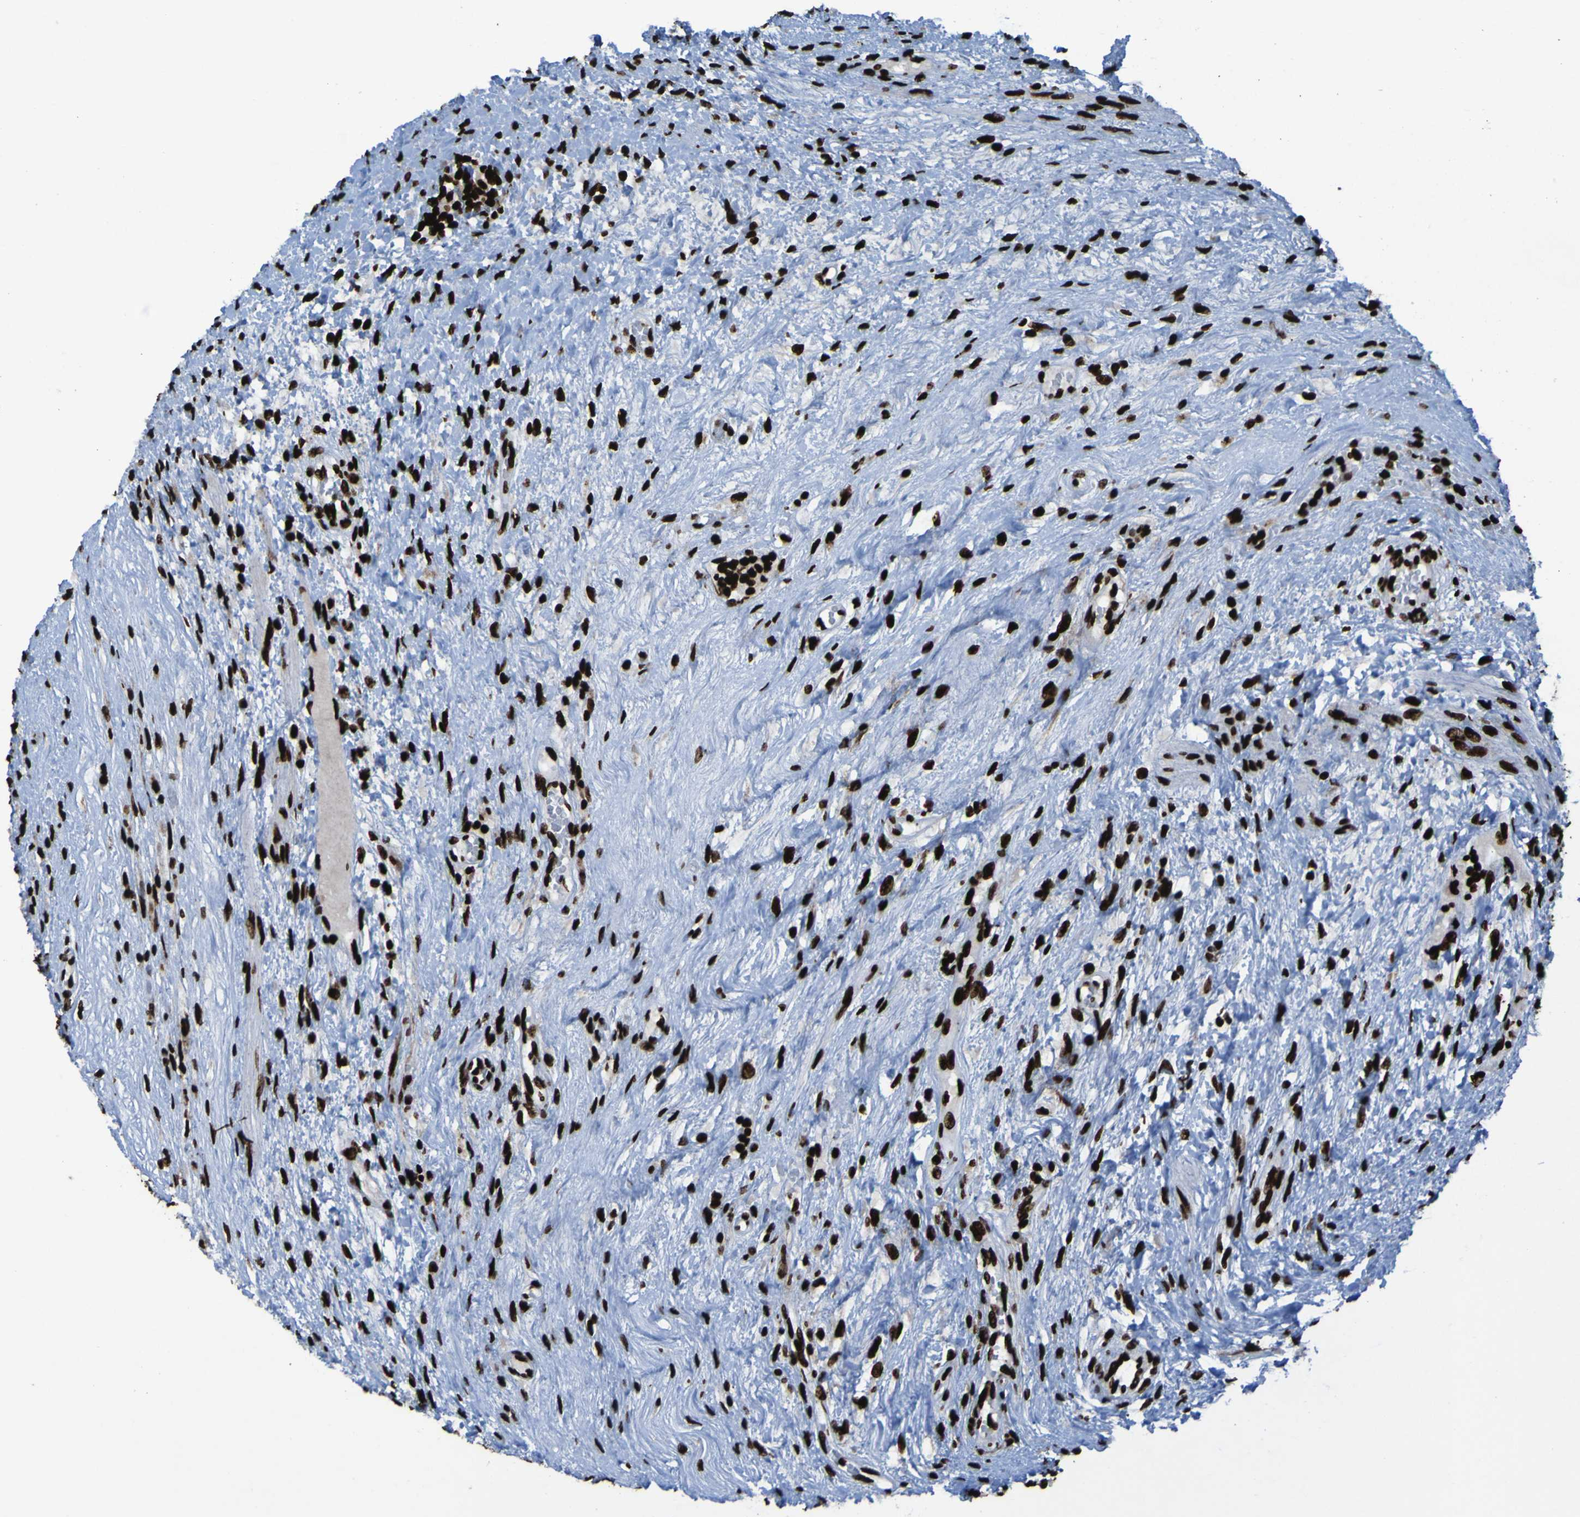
{"staining": {"intensity": "strong", "quantity": ">75%", "location": "nuclear"}, "tissue": "testis cancer", "cell_type": "Tumor cells", "image_type": "cancer", "snomed": [{"axis": "morphology", "description": "Carcinoma, Embryonal, NOS"}, {"axis": "topography", "description": "Testis"}], "caption": "Protein analysis of testis cancer (embryonal carcinoma) tissue displays strong nuclear expression in about >75% of tumor cells.", "gene": "NPM1", "patient": {"sex": "male", "age": 26}}